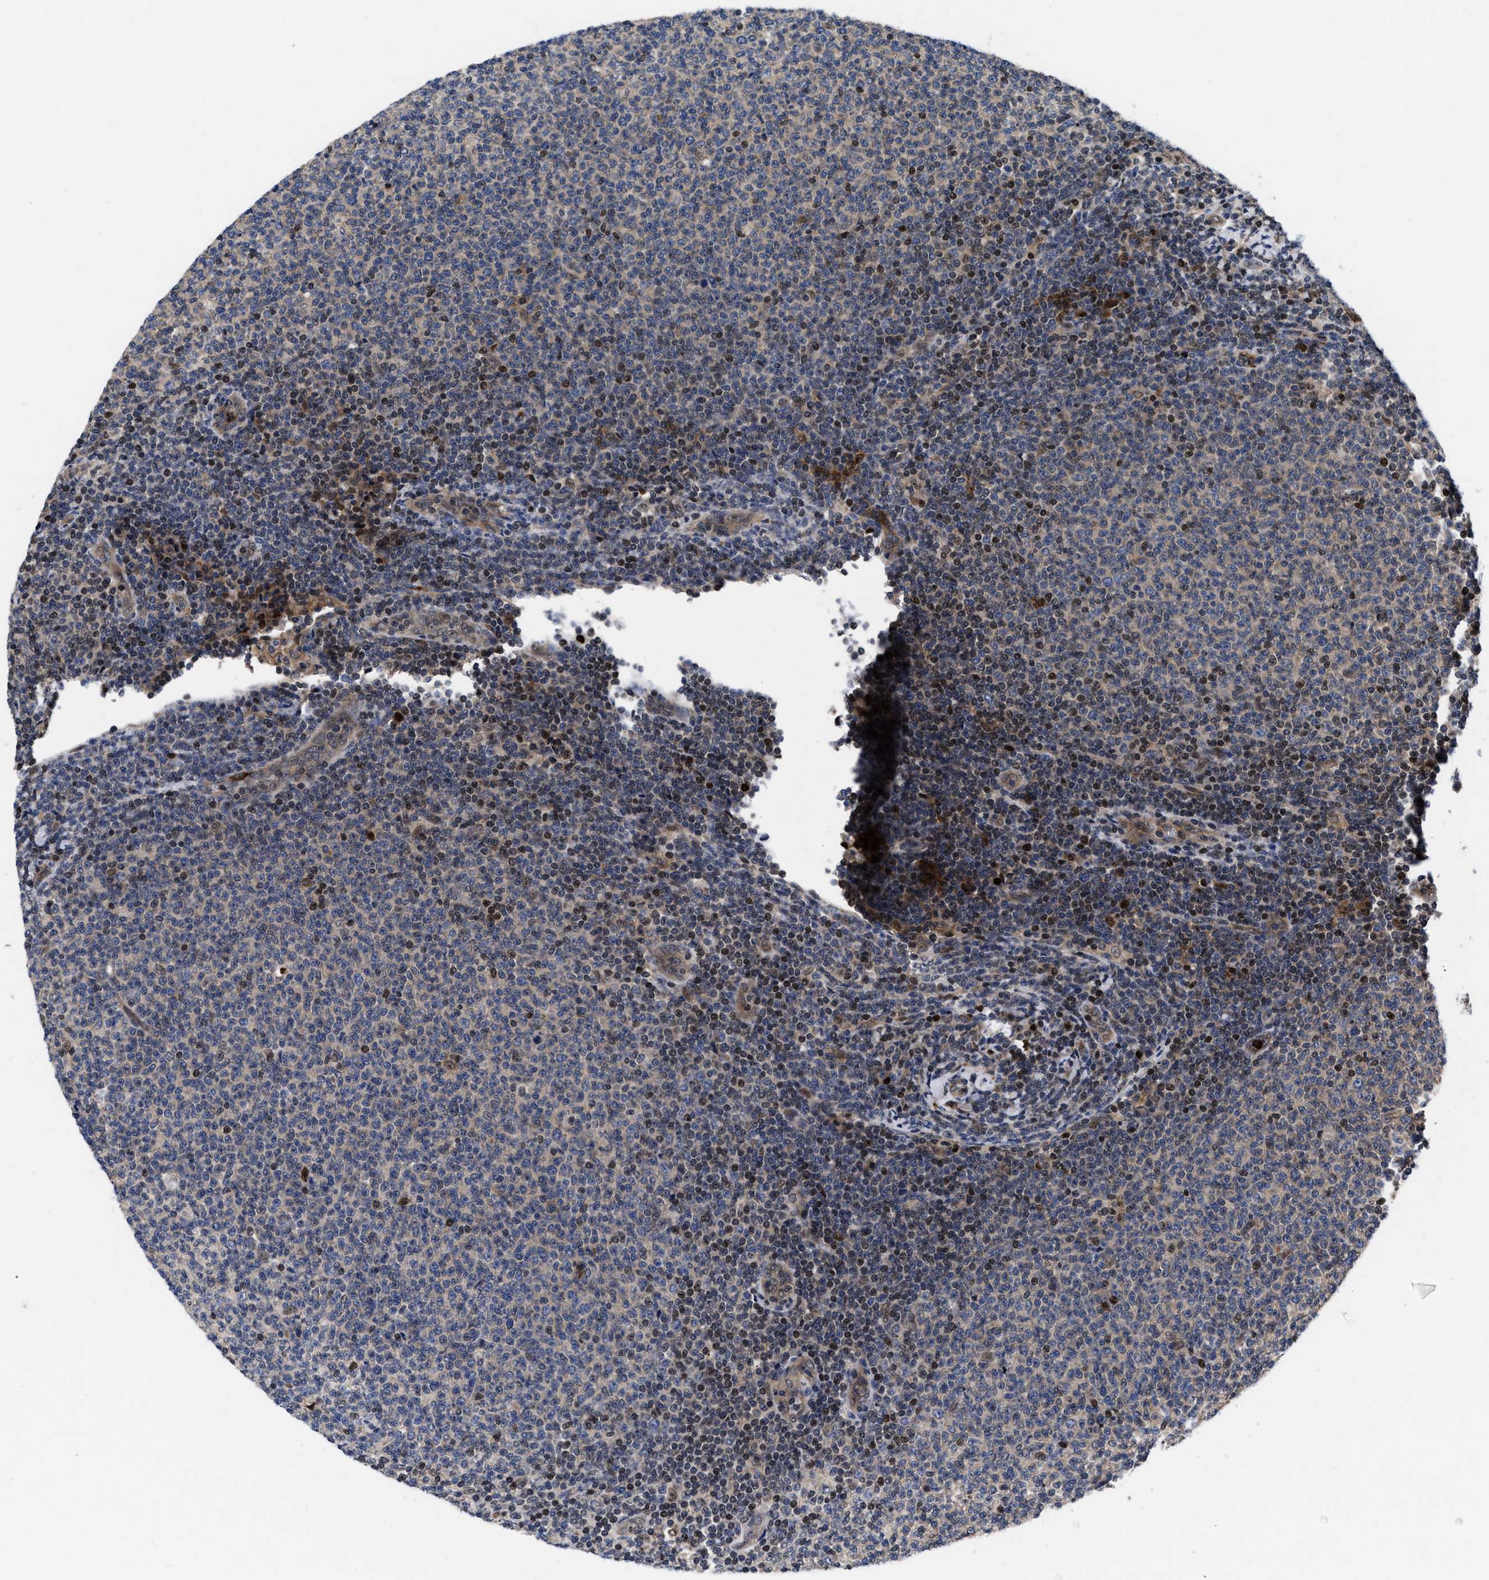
{"staining": {"intensity": "moderate", "quantity": "<25%", "location": "nuclear"}, "tissue": "lymphoma", "cell_type": "Tumor cells", "image_type": "cancer", "snomed": [{"axis": "morphology", "description": "Malignant lymphoma, non-Hodgkin's type, Low grade"}, {"axis": "topography", "description": "Lymph node"}], "caption": "This is a micrograph of immunohistochemistry (IHC) staining of low-grade malignant lymphoma, non-Hodgkin's type, which shows moderate positivity in the nuclear of tumor cells.", "gene": "FAM200A", "patient": {"sex": "male", "age": 66}}